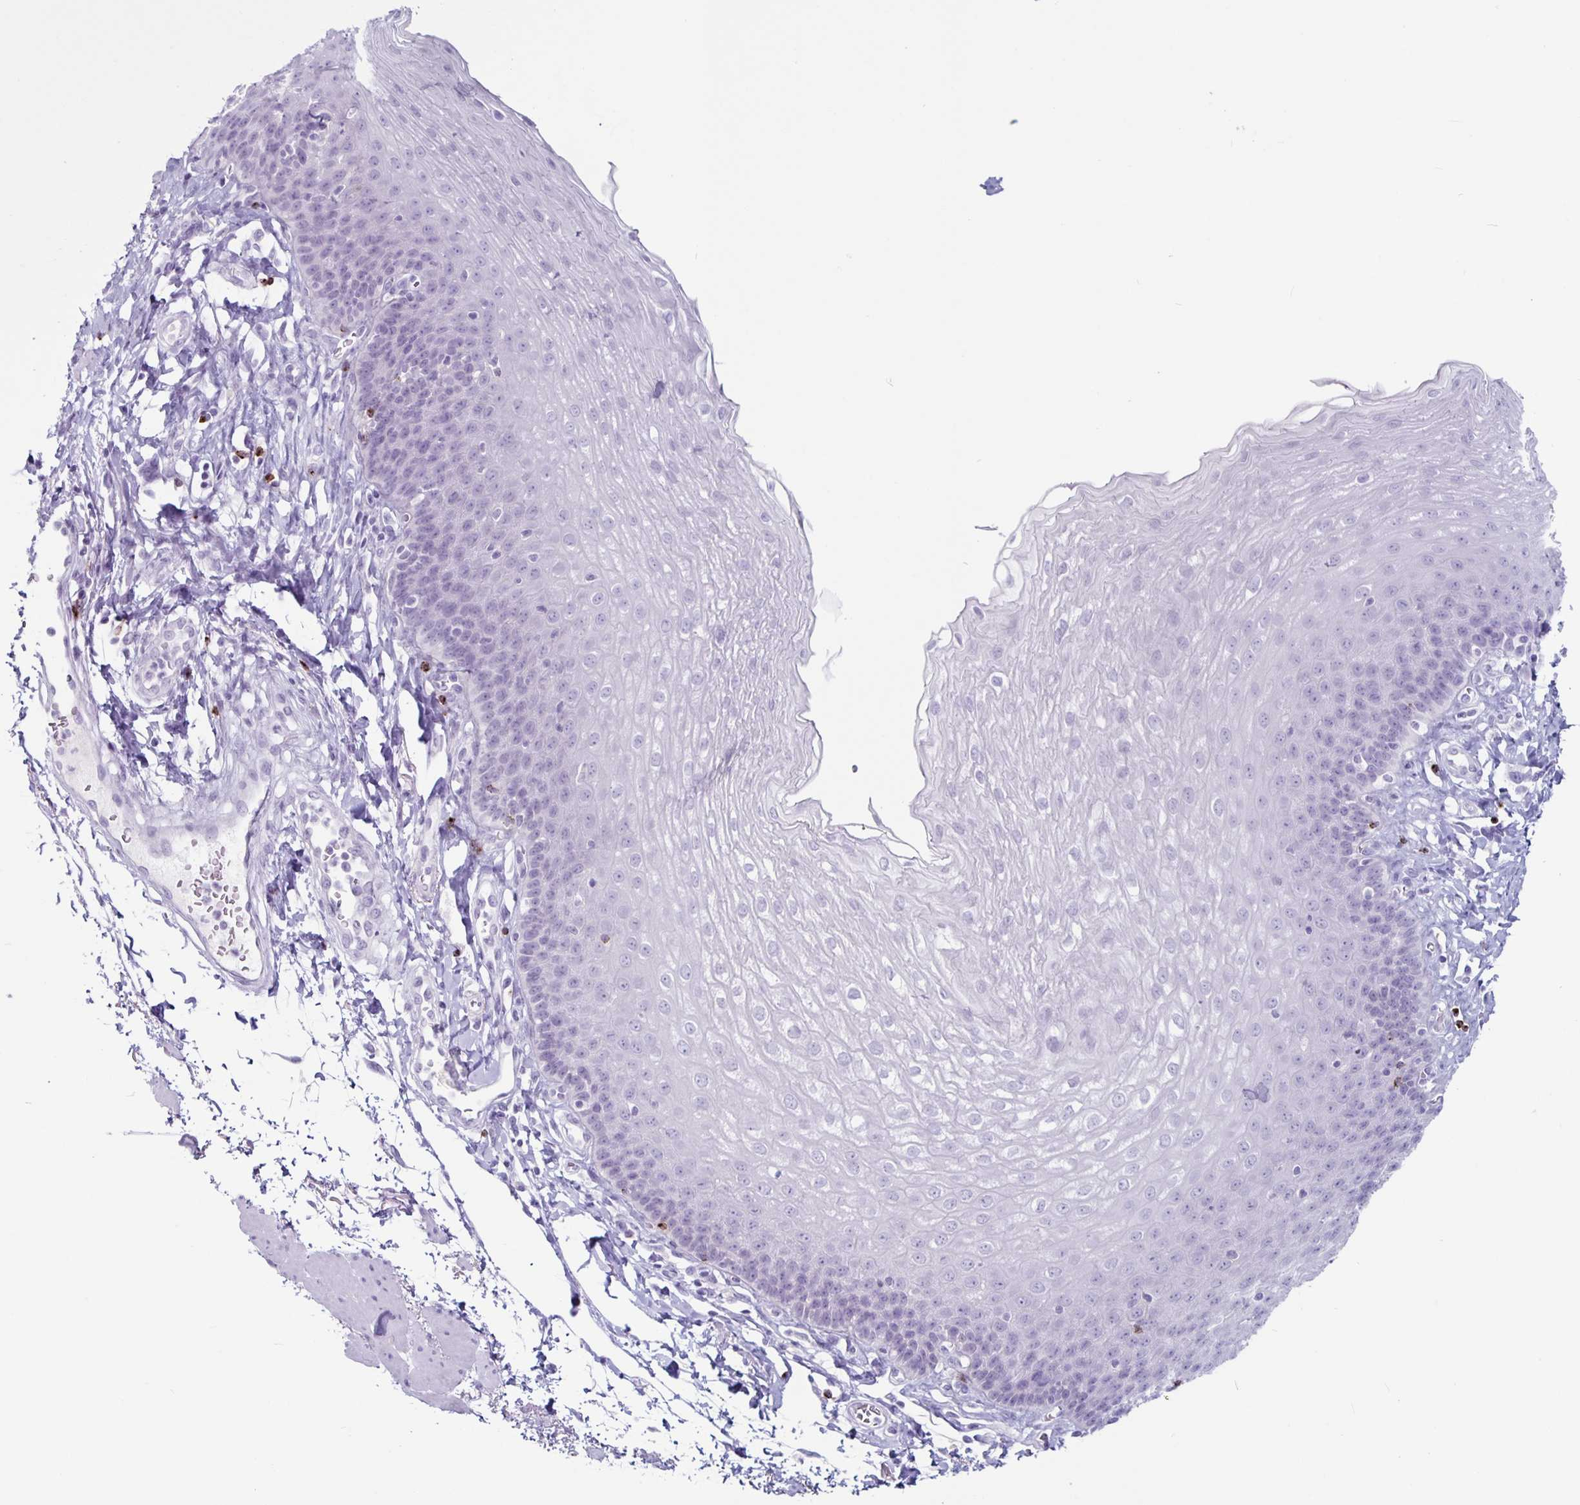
{"staining": {"intensity": "negative", "quantity": "none", "location": "none"}, "tissue": "esophagus", "cell_type": "Squamous epithelial cells", "image_type": "normal", "snomed": [{"axis": "morphology", "description": "Normal tissue, NOS"}, {"axis": "topography", "description": "Esophagus"}], "caption": "DAB (3,3'-diaminobenzidine) immunohistochemical staining of normal esophagus reveals no significant positivity in squamous epithelial cells. The staining is performed using DAB brown chromogen with nuclei counter-stained in using hematoxylin.", "gene": "GZMK", "patient": {"sex": "female", "age": 81}}